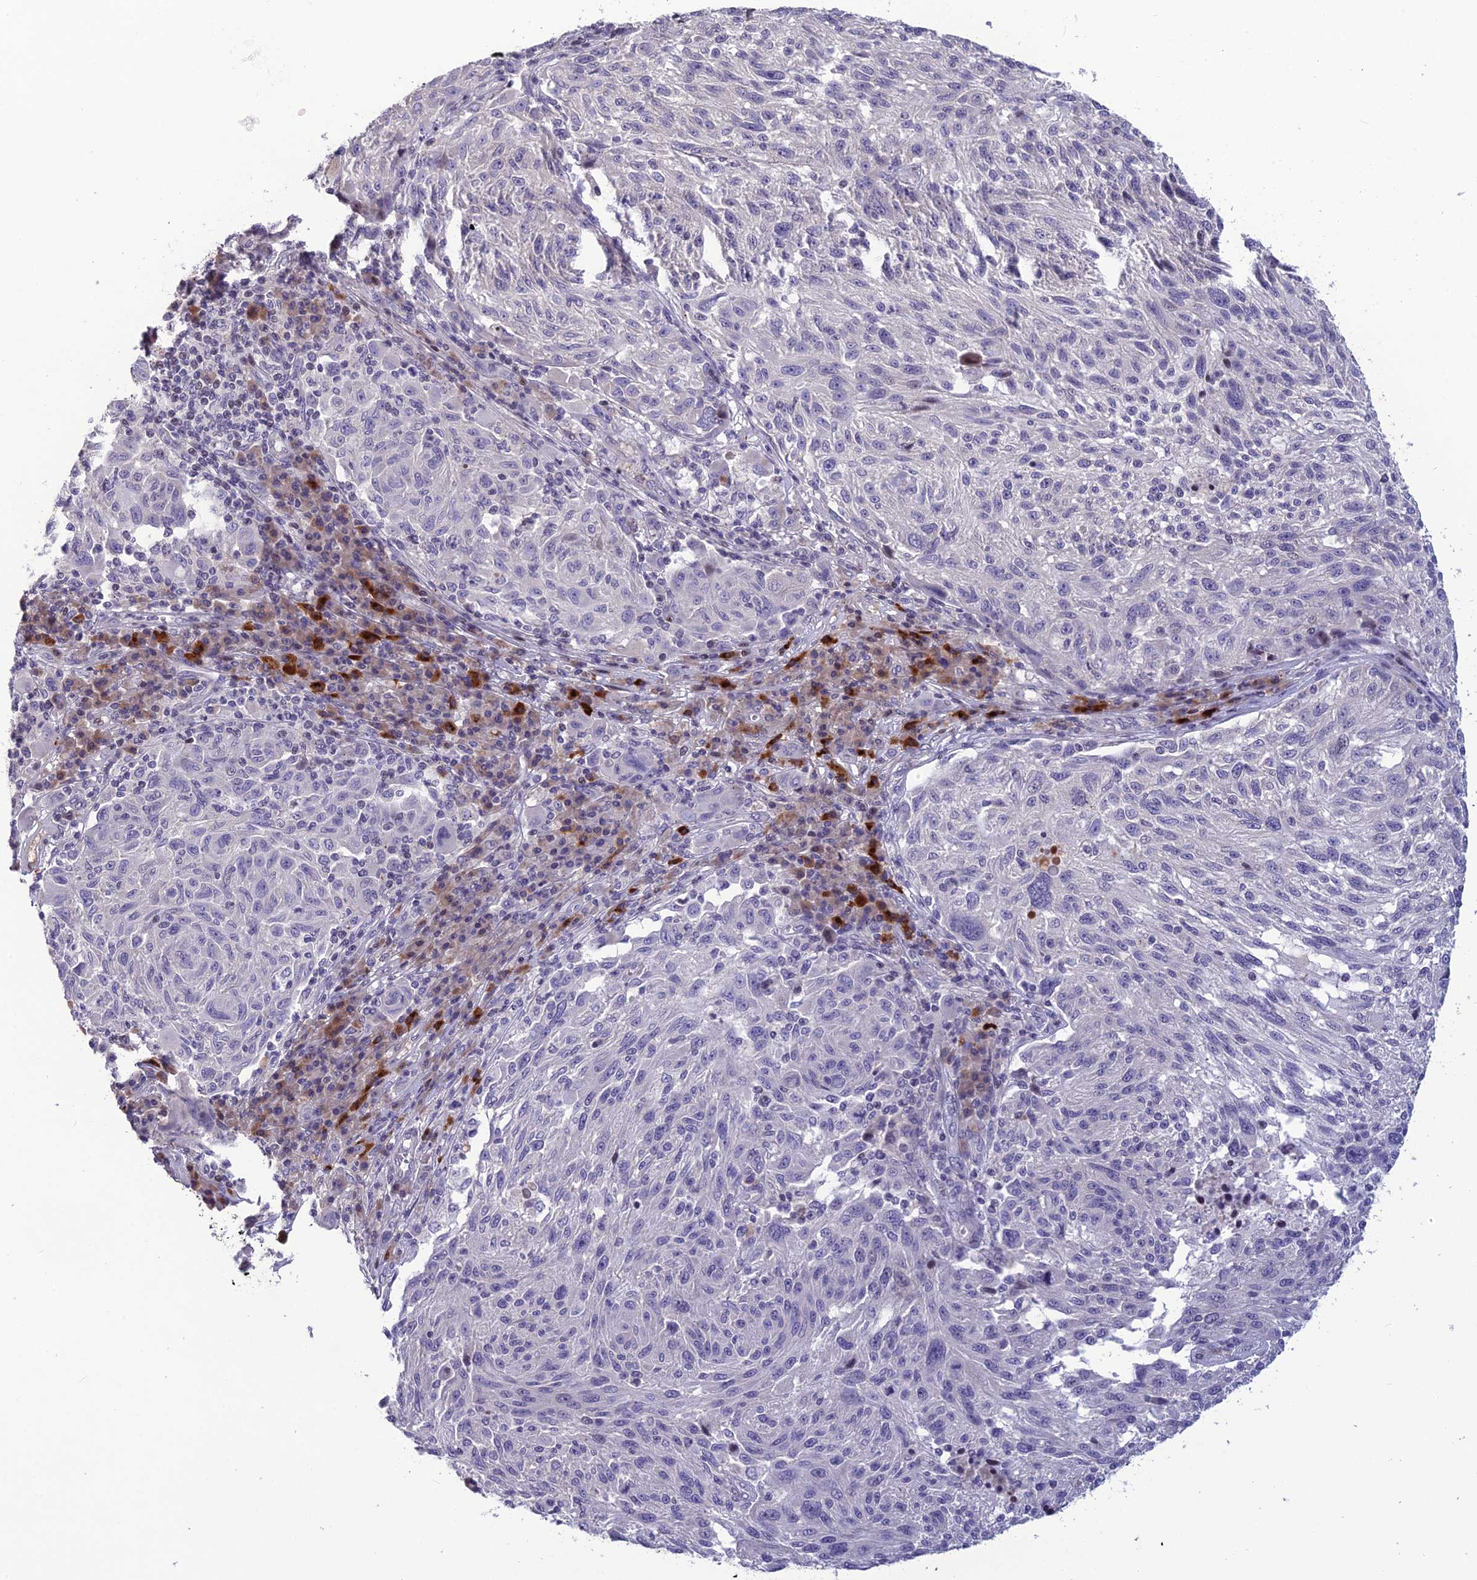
{"staining": {"intensity": "negative", "quantity": "none", "location": "none"}, "tissue": "melanoma", "cell_type": "Tumor cells", "image_type": "cancer", "snomed": [{"axis": "morphology", "description": "Malignant melanoma, NOS"}, {"axis": "topography", "description": "Skin"}], "caption": "Micrograph shows no protein expression in tumor cells of malignant melanoma tissue.", "gene": "TMEM134", "patient": {"sex": "male", "age": 53}}